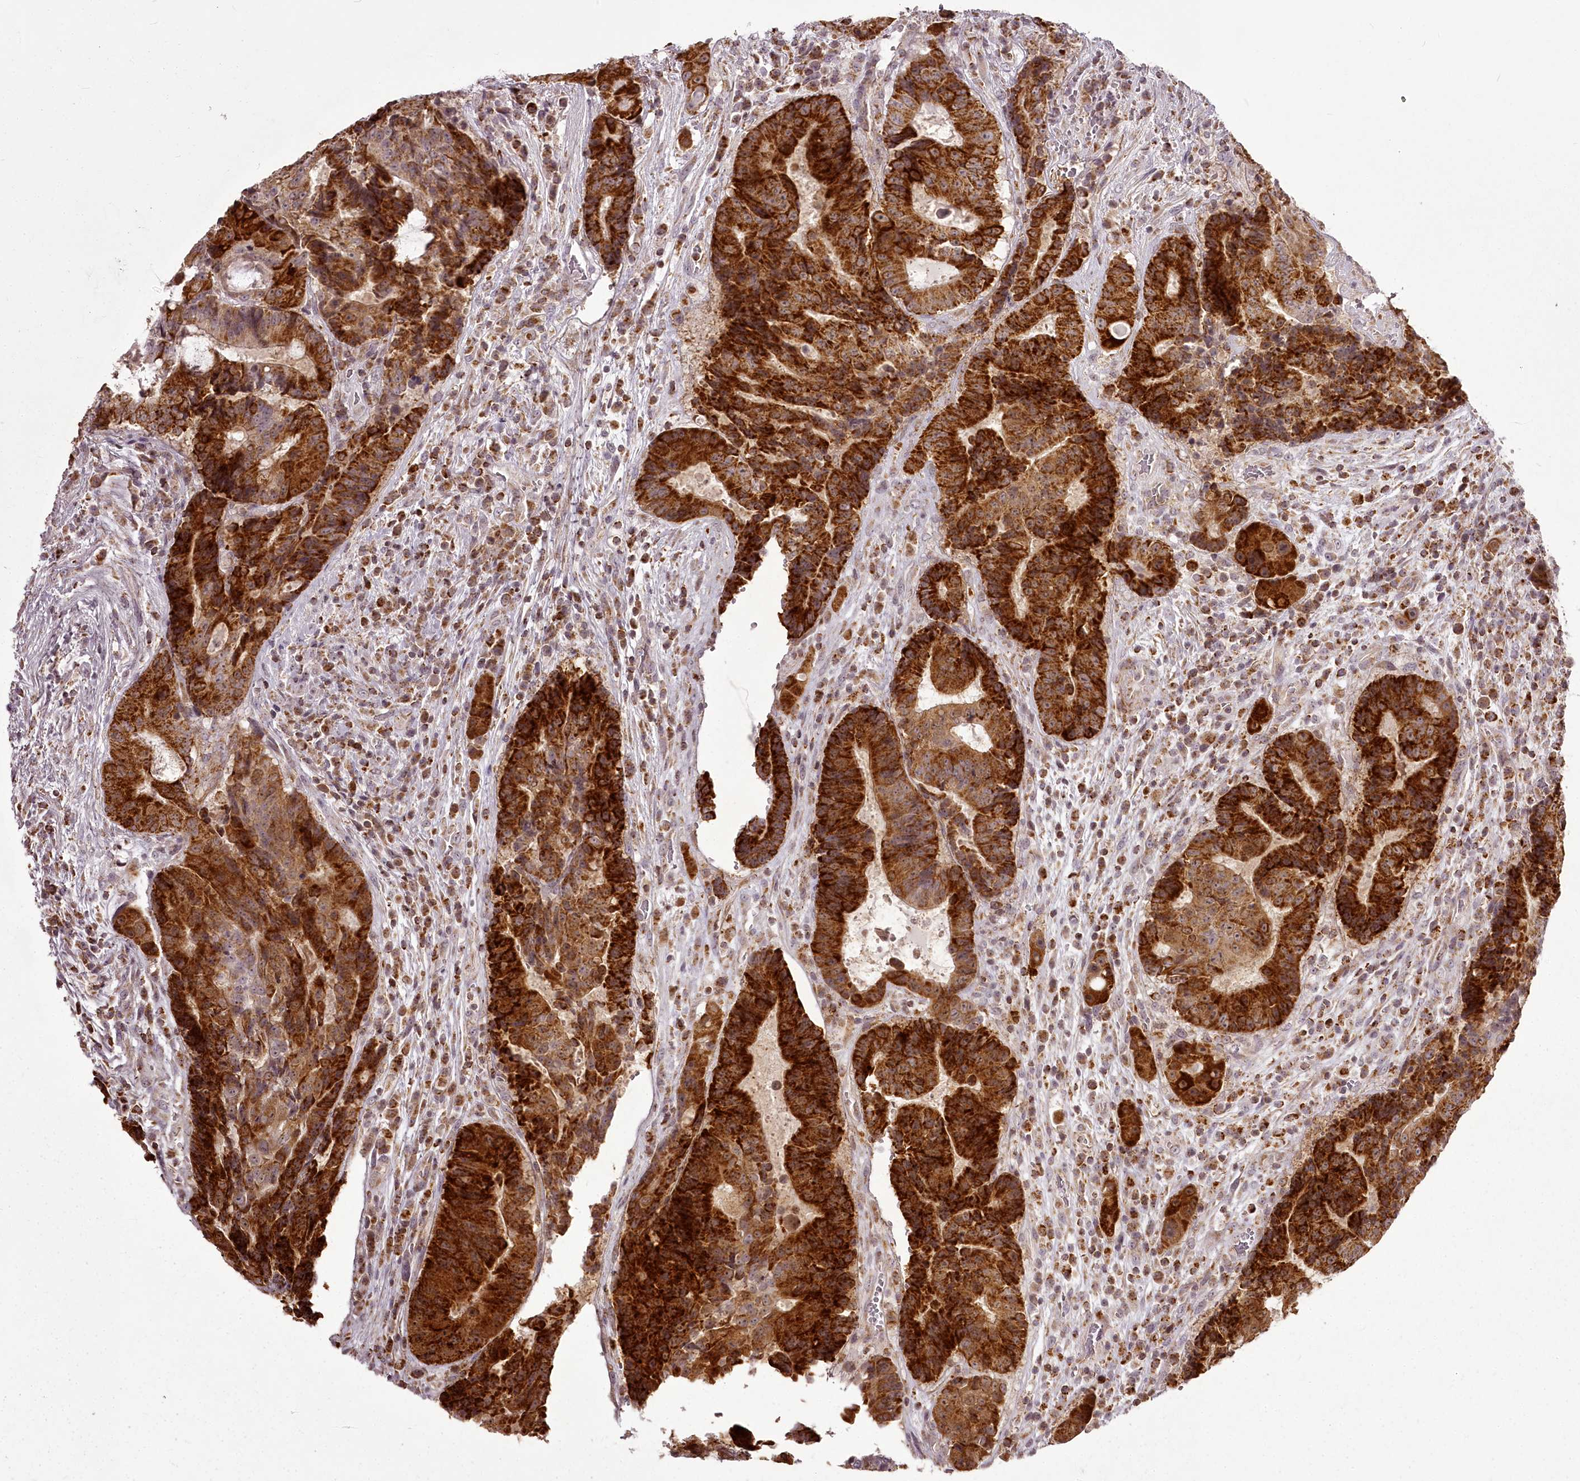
{"staining": {"intensity": "strong", "quantity": ">75%", "location": "cytoplasmic/membranous"}, "tissue": "colorectal cancer", "cell_type": "Tumor cells", "image_type": "cancer", "snomed": [{"axis": "morphology", "description": "Adenocarcinoma, NOS"}, {"axis": "topography", "description": "Rectum"}], "caption": "DAB immunohistochemical staining of human adenocarcinoma (colorectal) displays strong cytoplasmic/membranous protein expression in about >75% of tumor cells.", "gene": "CHCHD2", "patient": {"sex": "male", "age": 69}}